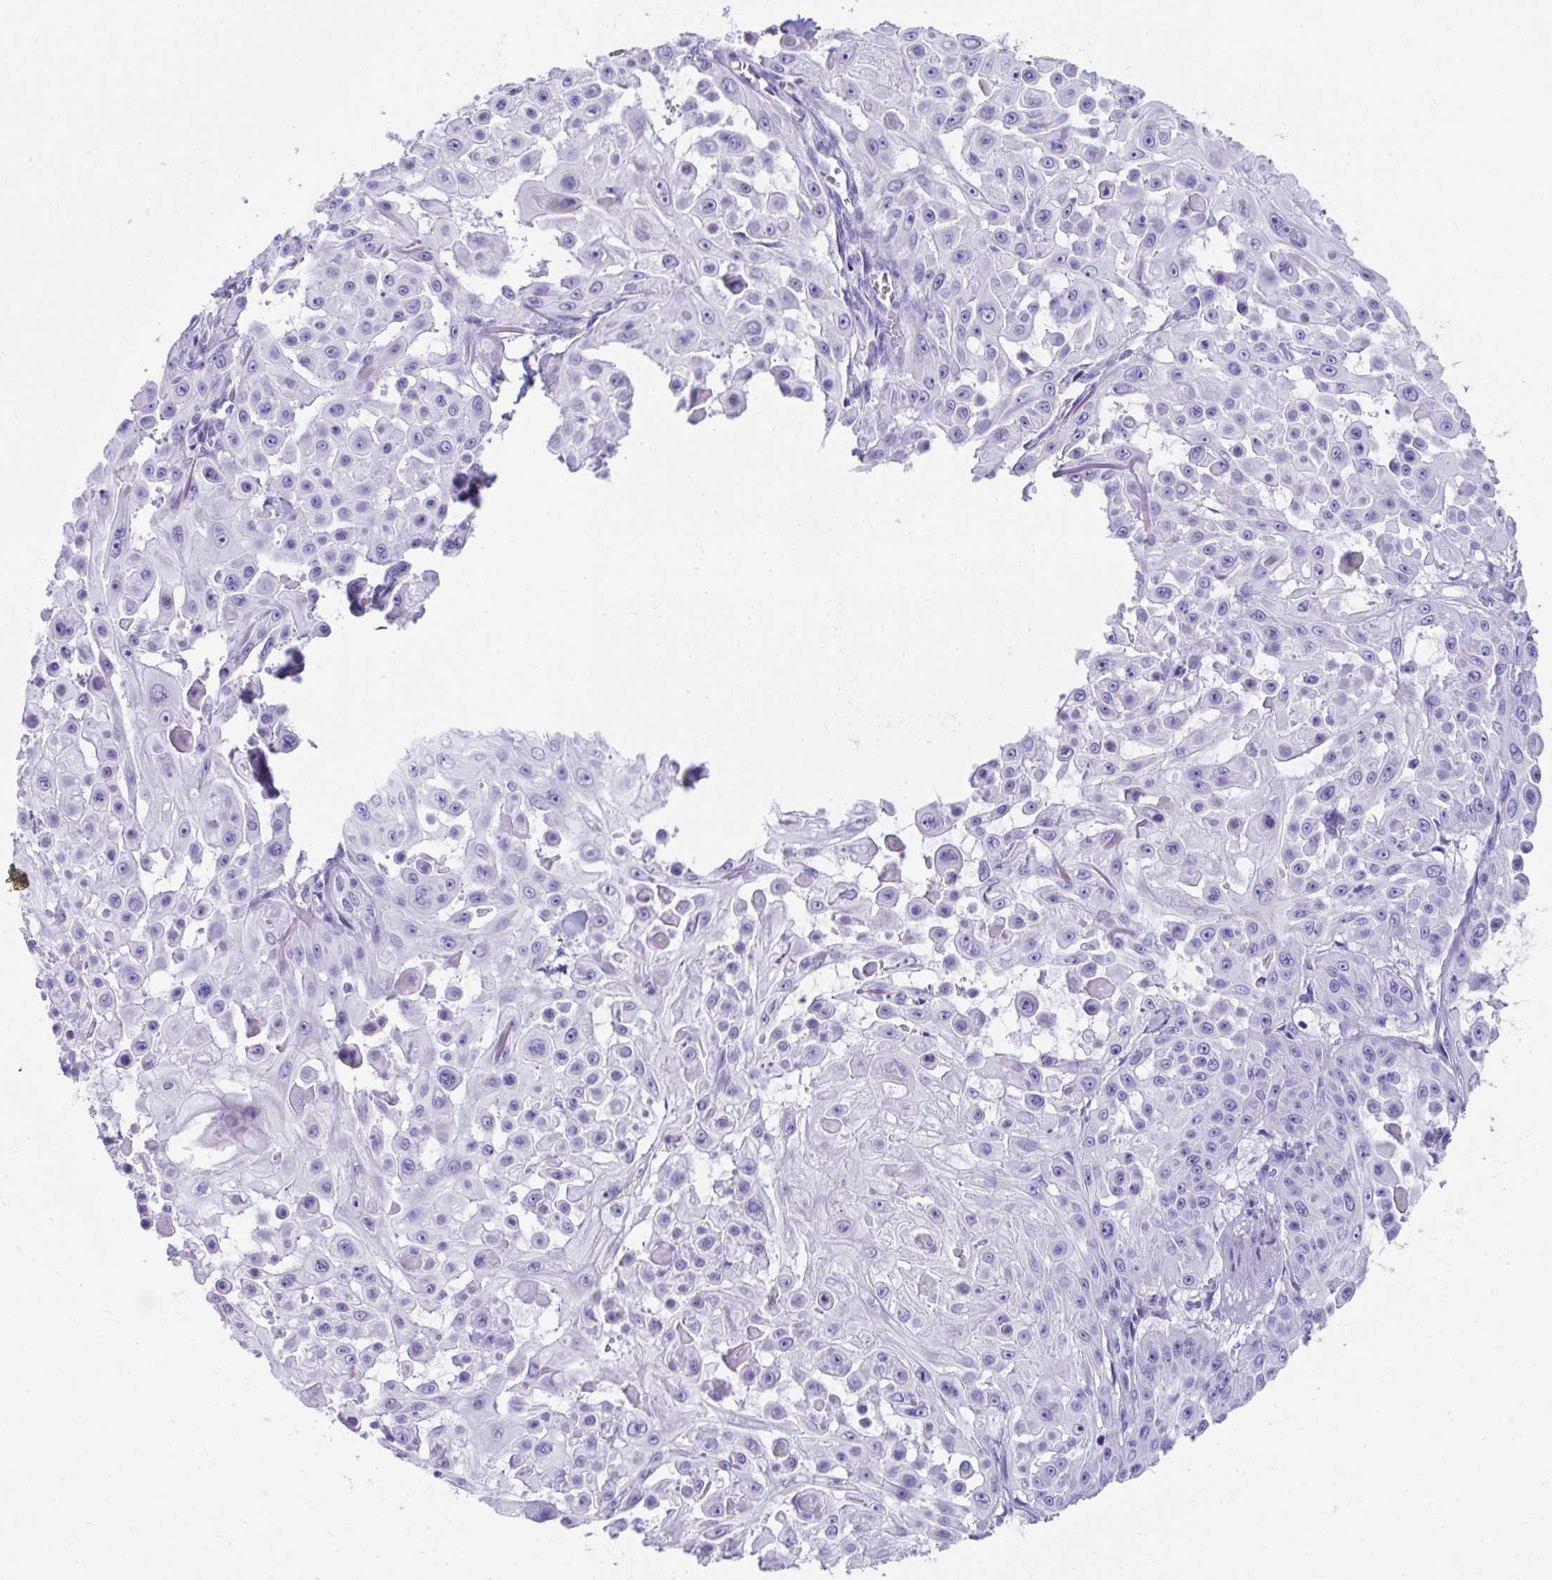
{"staining": {"intensity": "negative", "quantity": "none", "location": "none"}, "tissue": "skin cancer", "cell_type": "Tumor cells", "image_type": "cancer", "snomed": [{"axis": "morphology", "description": "Squamous cell carcinoma, NOS"}, {"axis": "topography", "description": "Skin"}], "caption": "Tumor cells are negative for protein expression in human skin cancer (squamous cell carcinoma).", "gene": "SEC14L3", "patient": {"sex": "male", "age": 91}}